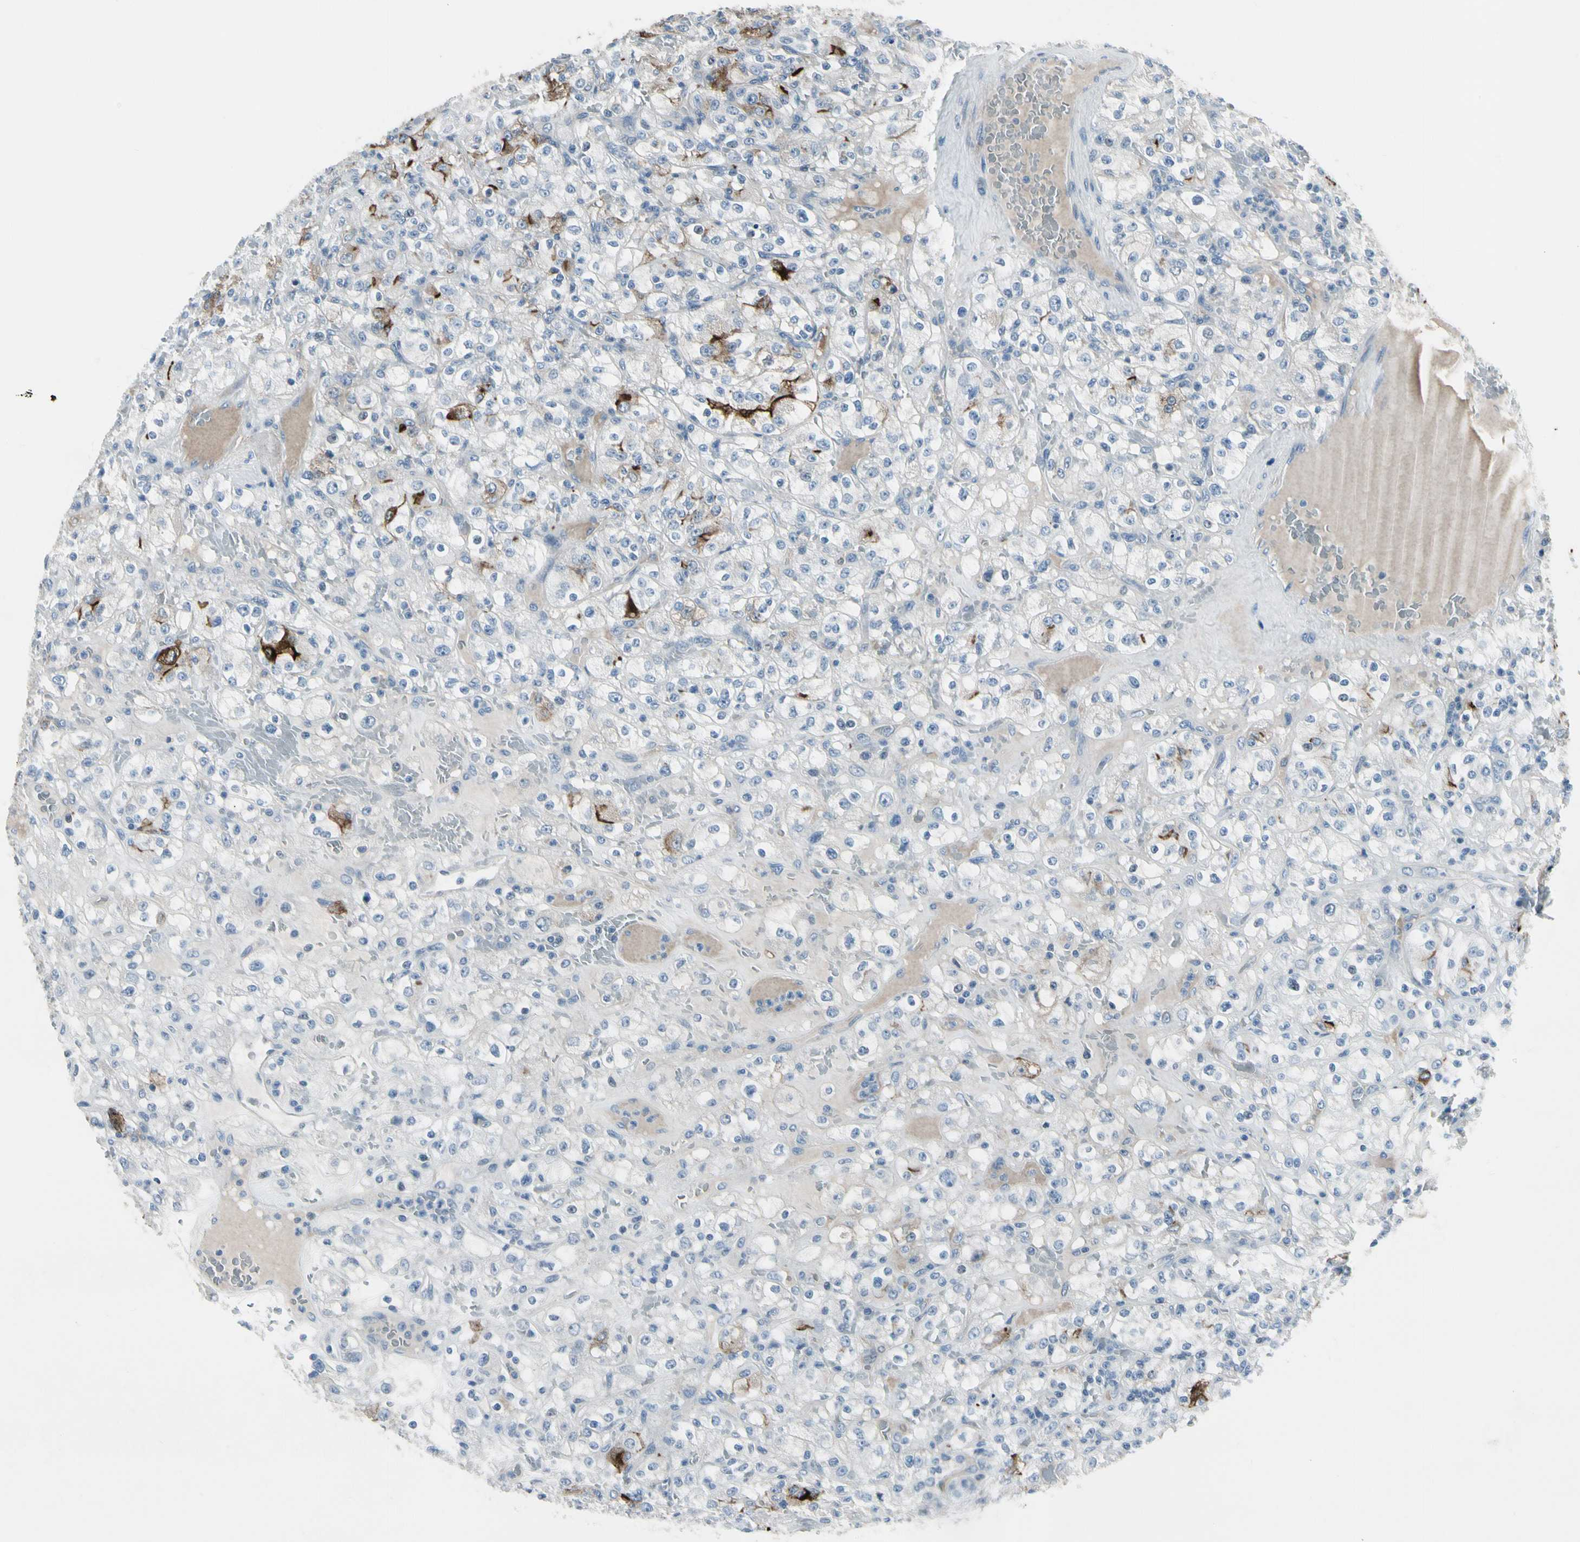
{"staining": {"intensity": "strong", "quantity": "<25%", "location": "cytoplasmic/membranous"}, "tissue": "renal cancer", "cell_type": "Tumor cells", "image_type": "cancer", "snomed": [{"axis": "morphology", "description": "Normal tissue, NOS"}, {"axis": "morphology", "description": "Adenocarcinoma, NOS"}, {"axis": "topography", "description": "Kidney"}], "caption": "IHC of human adenocarcinoma (renal) shows medium levels of strong cytoplasmic/membranous staining in about <25% of tumor cells.", "gene": "PIGR", "patient": {"sex": "female", "age": 72}}